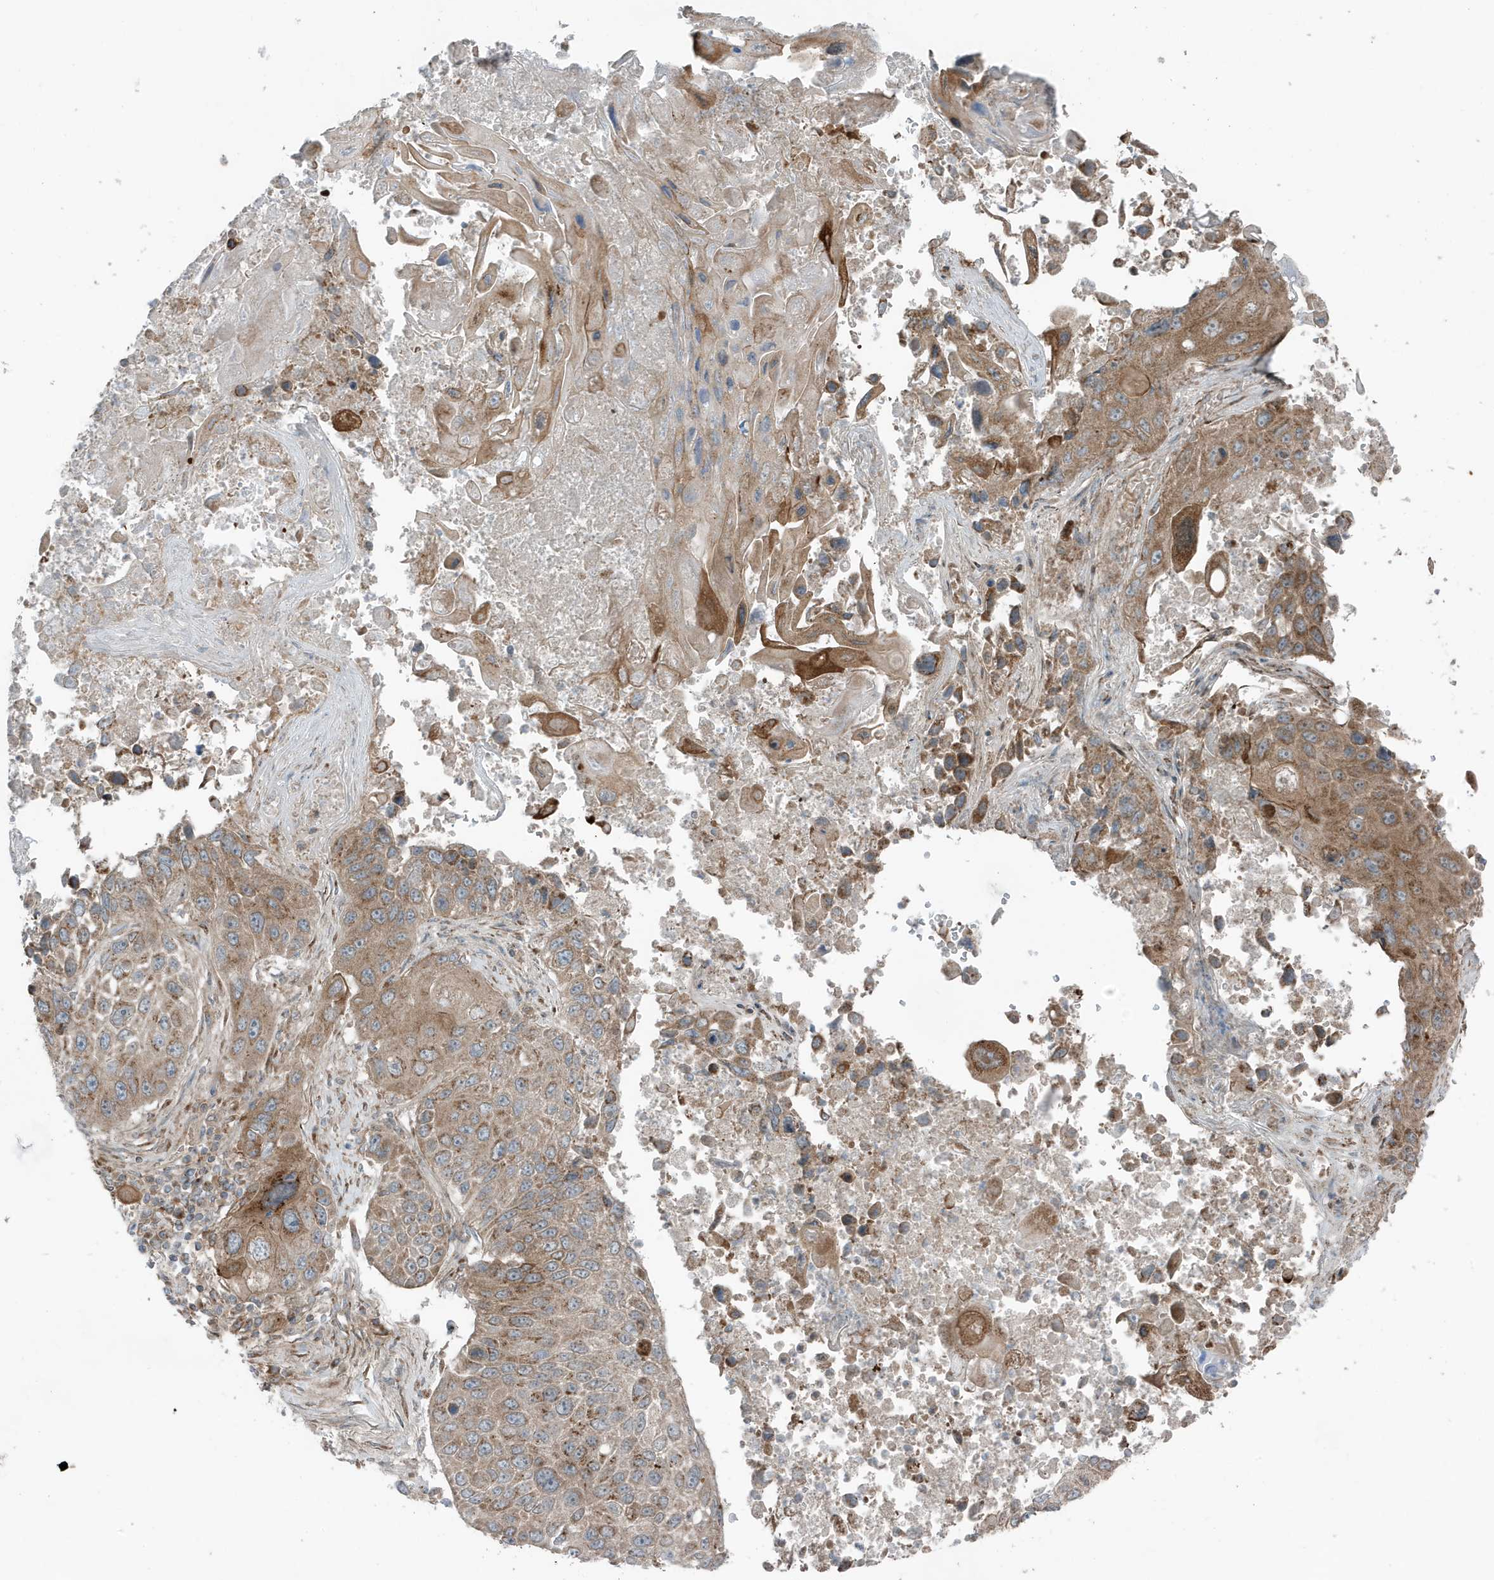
{"staining": {"intensity": "moderate", "quantity": ">75%", "location": "cytoplasmic/membranous"}, "tissue": "lung cancer", "cell_type": "Tumor cells", "image_type": "cancer", "snomed": [{"axis": "morphology", "description": "Squamous cell carcinoma, NOS"}, {"axis": "topography", "description": "Lung"}], "caption": "Squamous cell carcinoma (lung) was stained to show a protein in brown. There is medium levels of moderate cytoplasmic/membranous staining in about >75% of tumor cells.", "gene": "GOLGA4", "patient": {"sex": "male", "age": 61}}